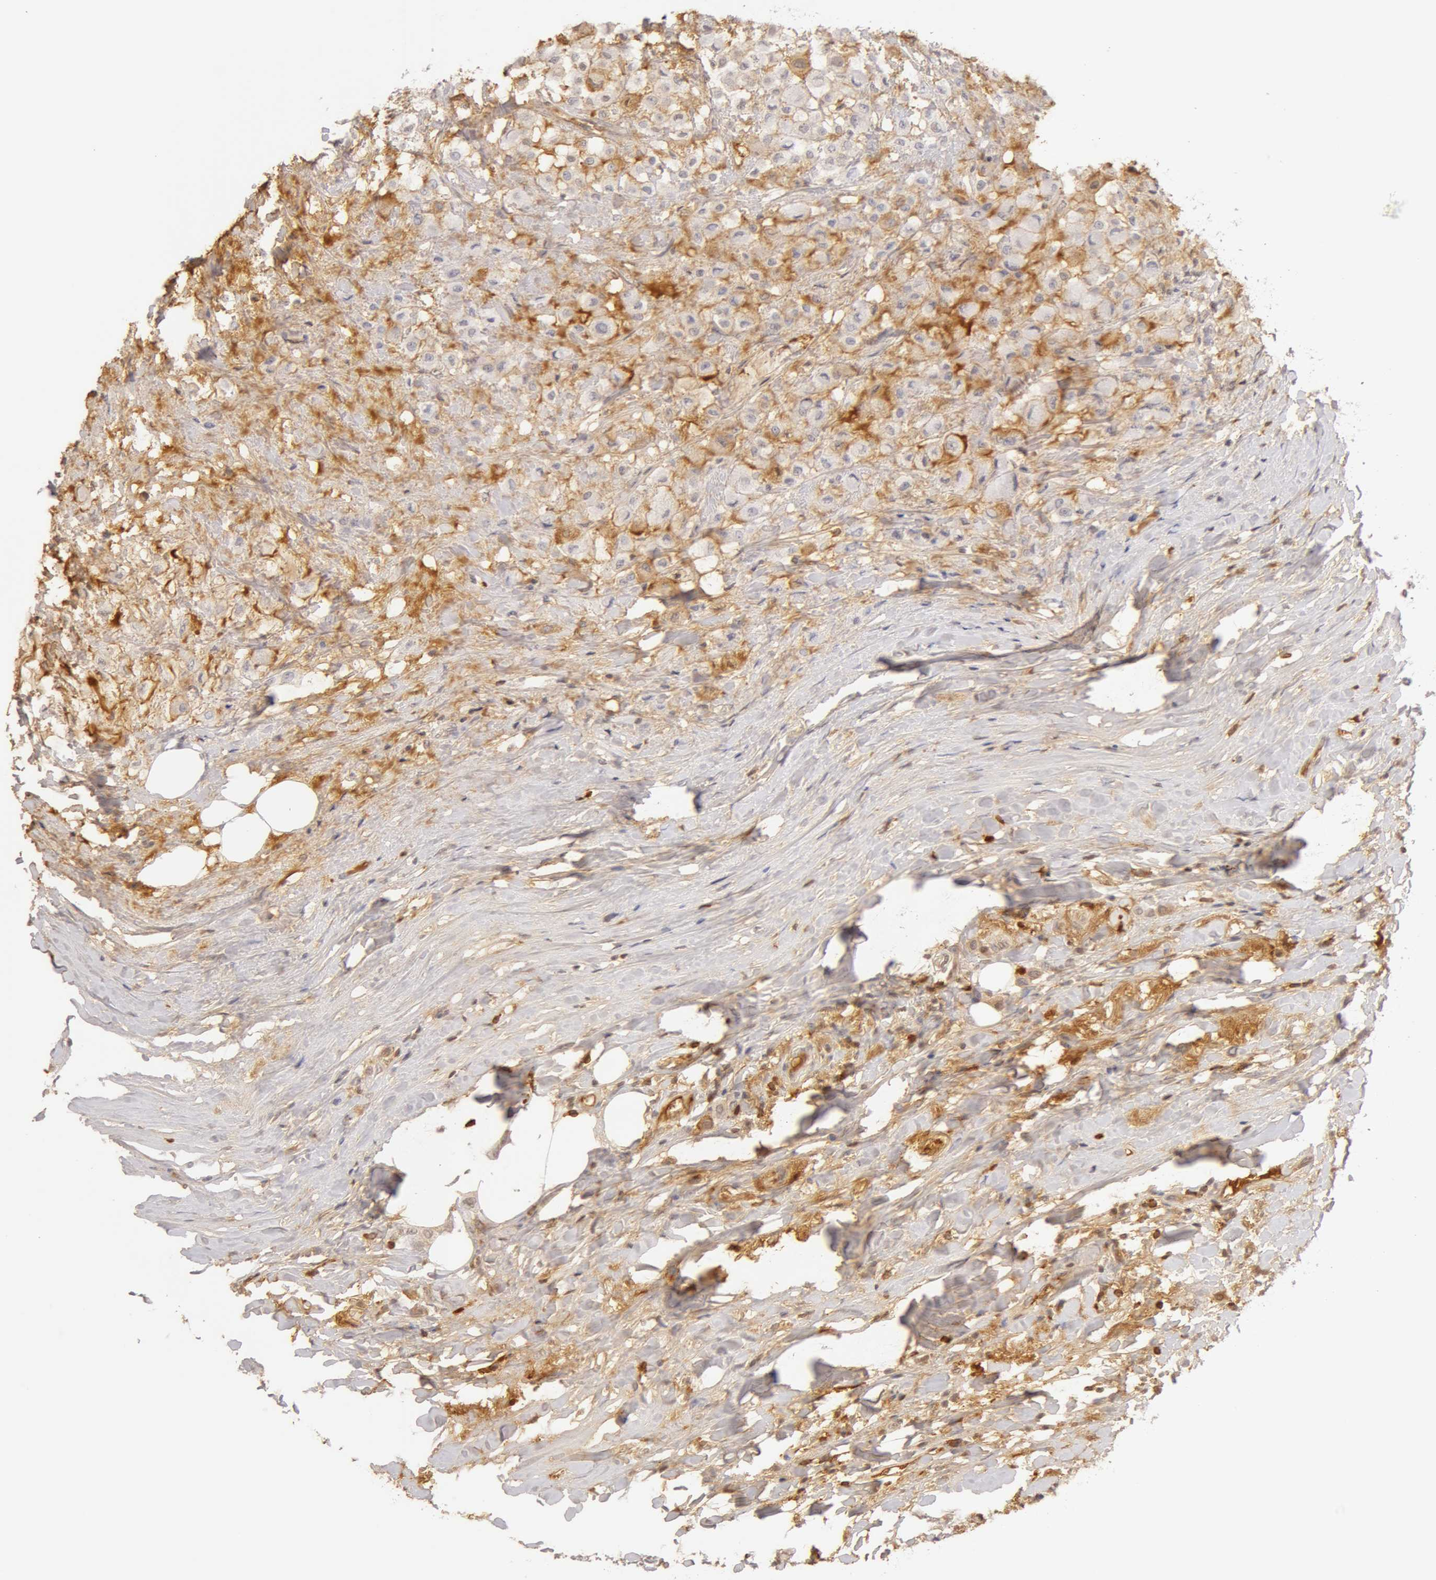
{"staining": {"intensity": "moderate", "quantity": "<25%", "location": "cytoplasmic/membranous"}, "tissue": "breast cancer", "cell_type": "Tumor cells", "image_type": "cancer", "snomed": [{"axis": "morphology", "description": "Lobular carcinoma"}, {"axis": "topography", "description": "Breast"}], "caption": "Tumor cells display low levels of moderate cytoplasmic/membranous staining in approximately <25% of cells in human breast cancer (lobular carcinoma). The staining is performed using DAB (3,3'-diaminobenzidine) brown chromogen to label protein expression. The nuclei are counter-stained blue using hematoxylin.", "gene": "GC", "patient": {"sex": "female", "age": 85}}